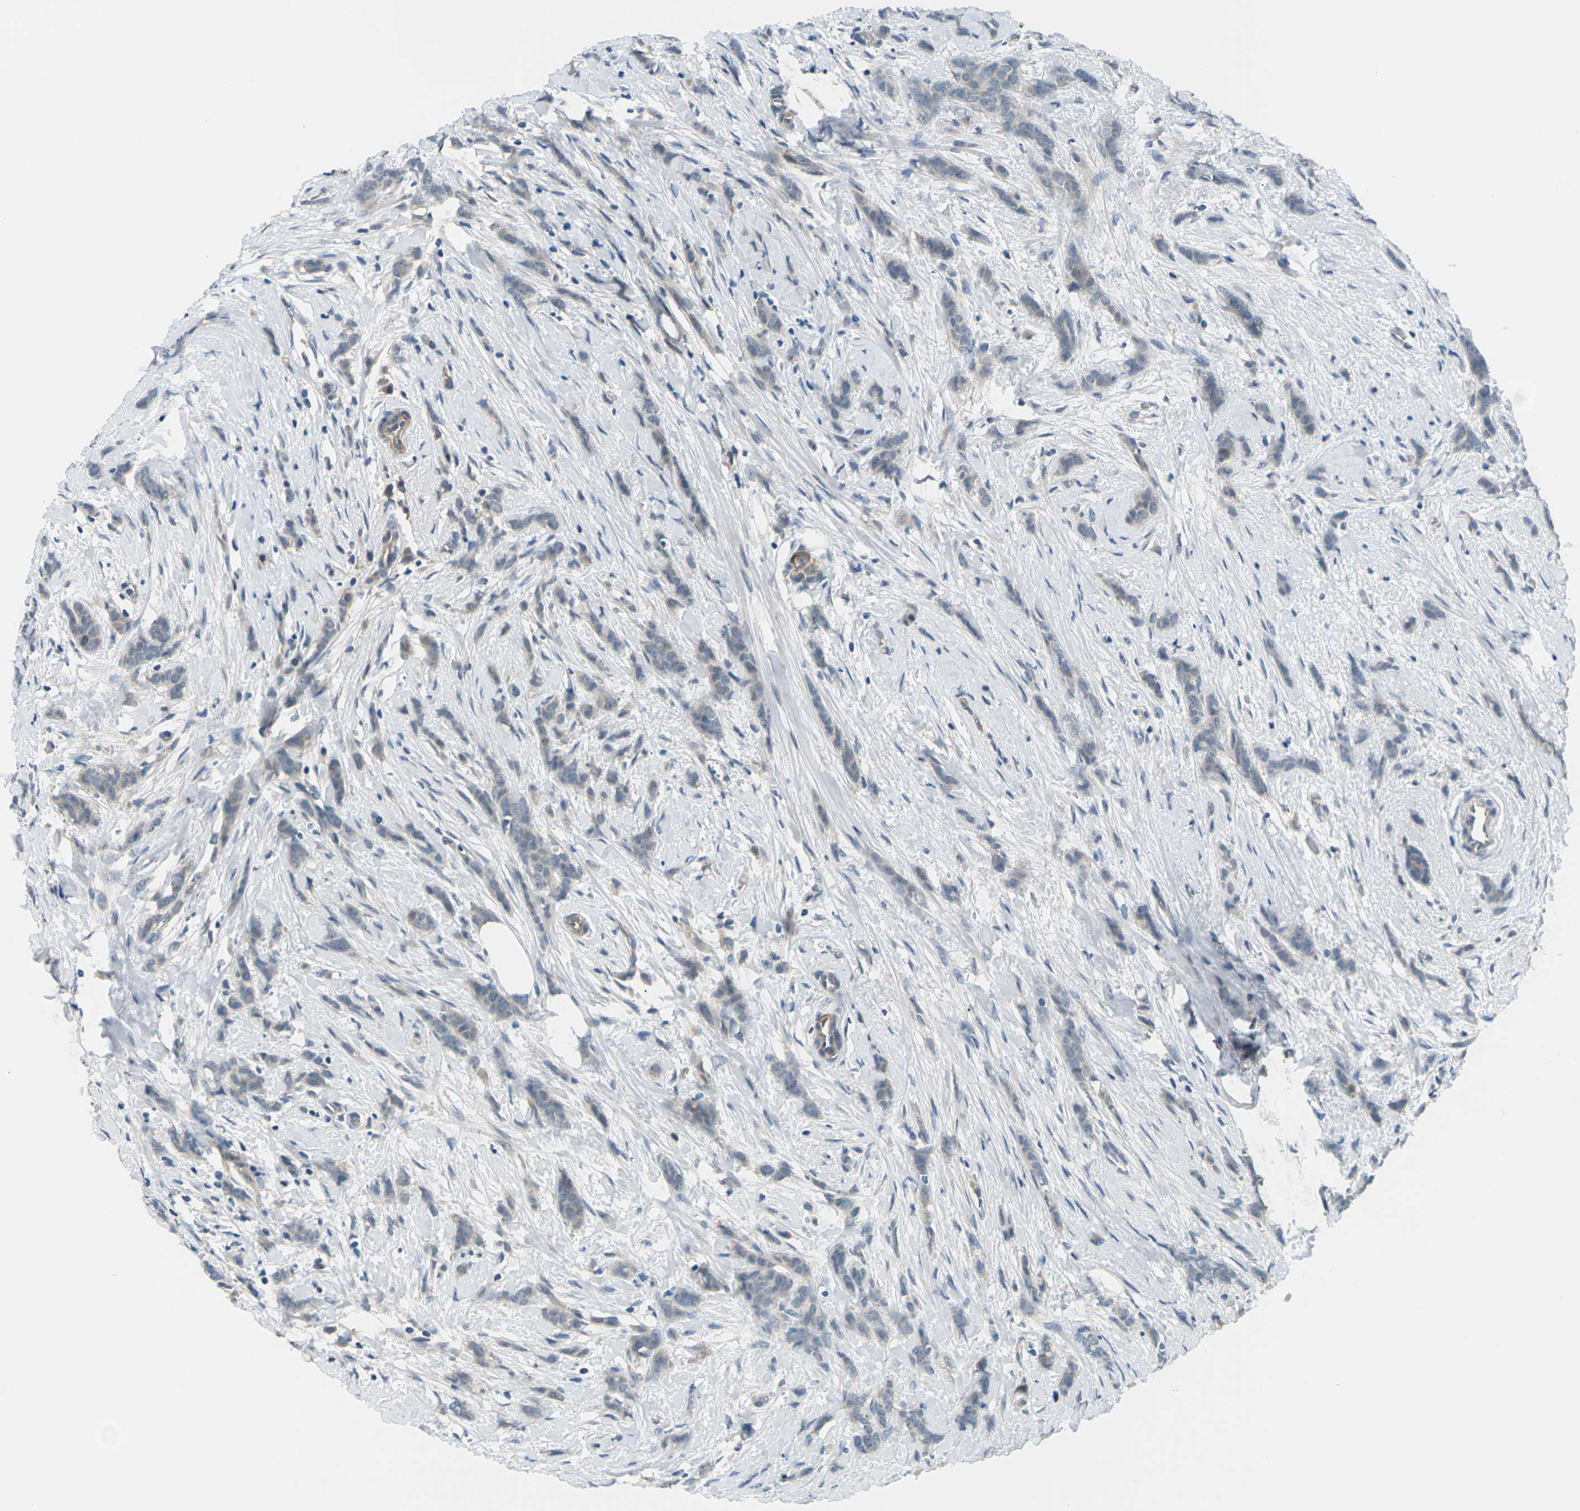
{"staining": {"intensity": "weak", "quantity": "<25%", "location": "cytoplasmic/membranous"}, "tissue": "breast cancer", "cell_type": "Tumor cells", "image_type": "cancer", "snomed": [{"axis": "morphology", "description": "Lobular carcinoma, in situ"}, {"axis": "morphology", "description": "Lobular carcinoma"}, {"axis": "topography", "description": "Breast"}], "caption": "DAB (3,3'-diaminobenzidine) immunohistochemical staining of human breast lobular carcinoma displays no significant expression in tumor cells.", "gene": "SLC13A3", "patient": {"sex": "female", "age": 41}}